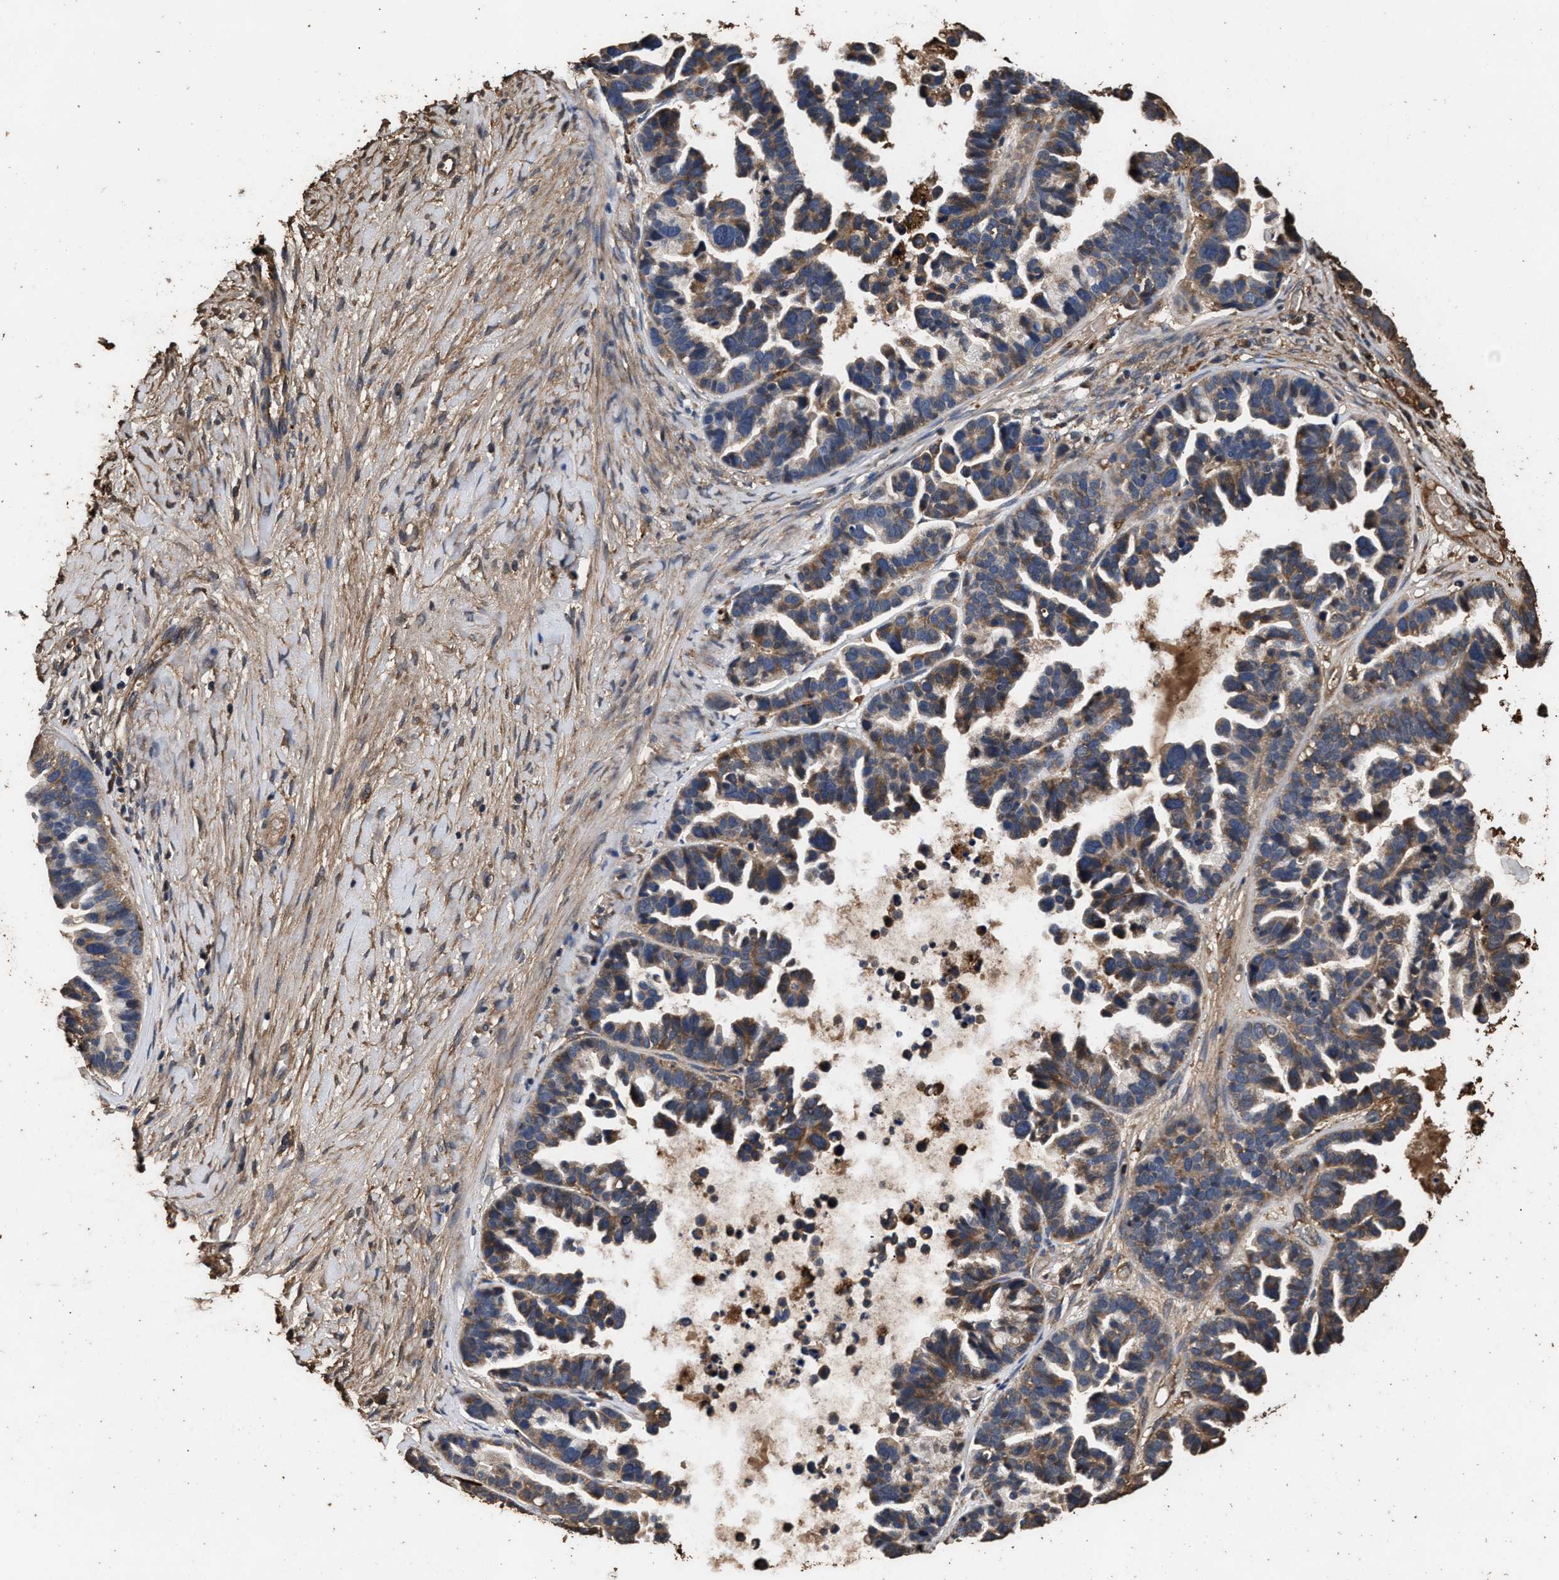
{"staining": {"intensity": "moderate", "quantity": ">75%", "location": "cytoplasmic/membranous"}, "tissue": "ovarian cancer", "cell_type": "Tumor cells", "image_type": "cancer", "snomed": [{"axis": "morphology", "description": "Cystadenocarcinoma, serous, NOS"}, {"axis": "topography", "description": "Ovary"}], "caption": "Tumor cells display moderate cytoplasmic/membranous positivity in about >75% of cells in ovarian cancer (serous cystadenocarcinoma).", "gene": "KYAT1", "patient": {"sex": "female", "age": 56}}